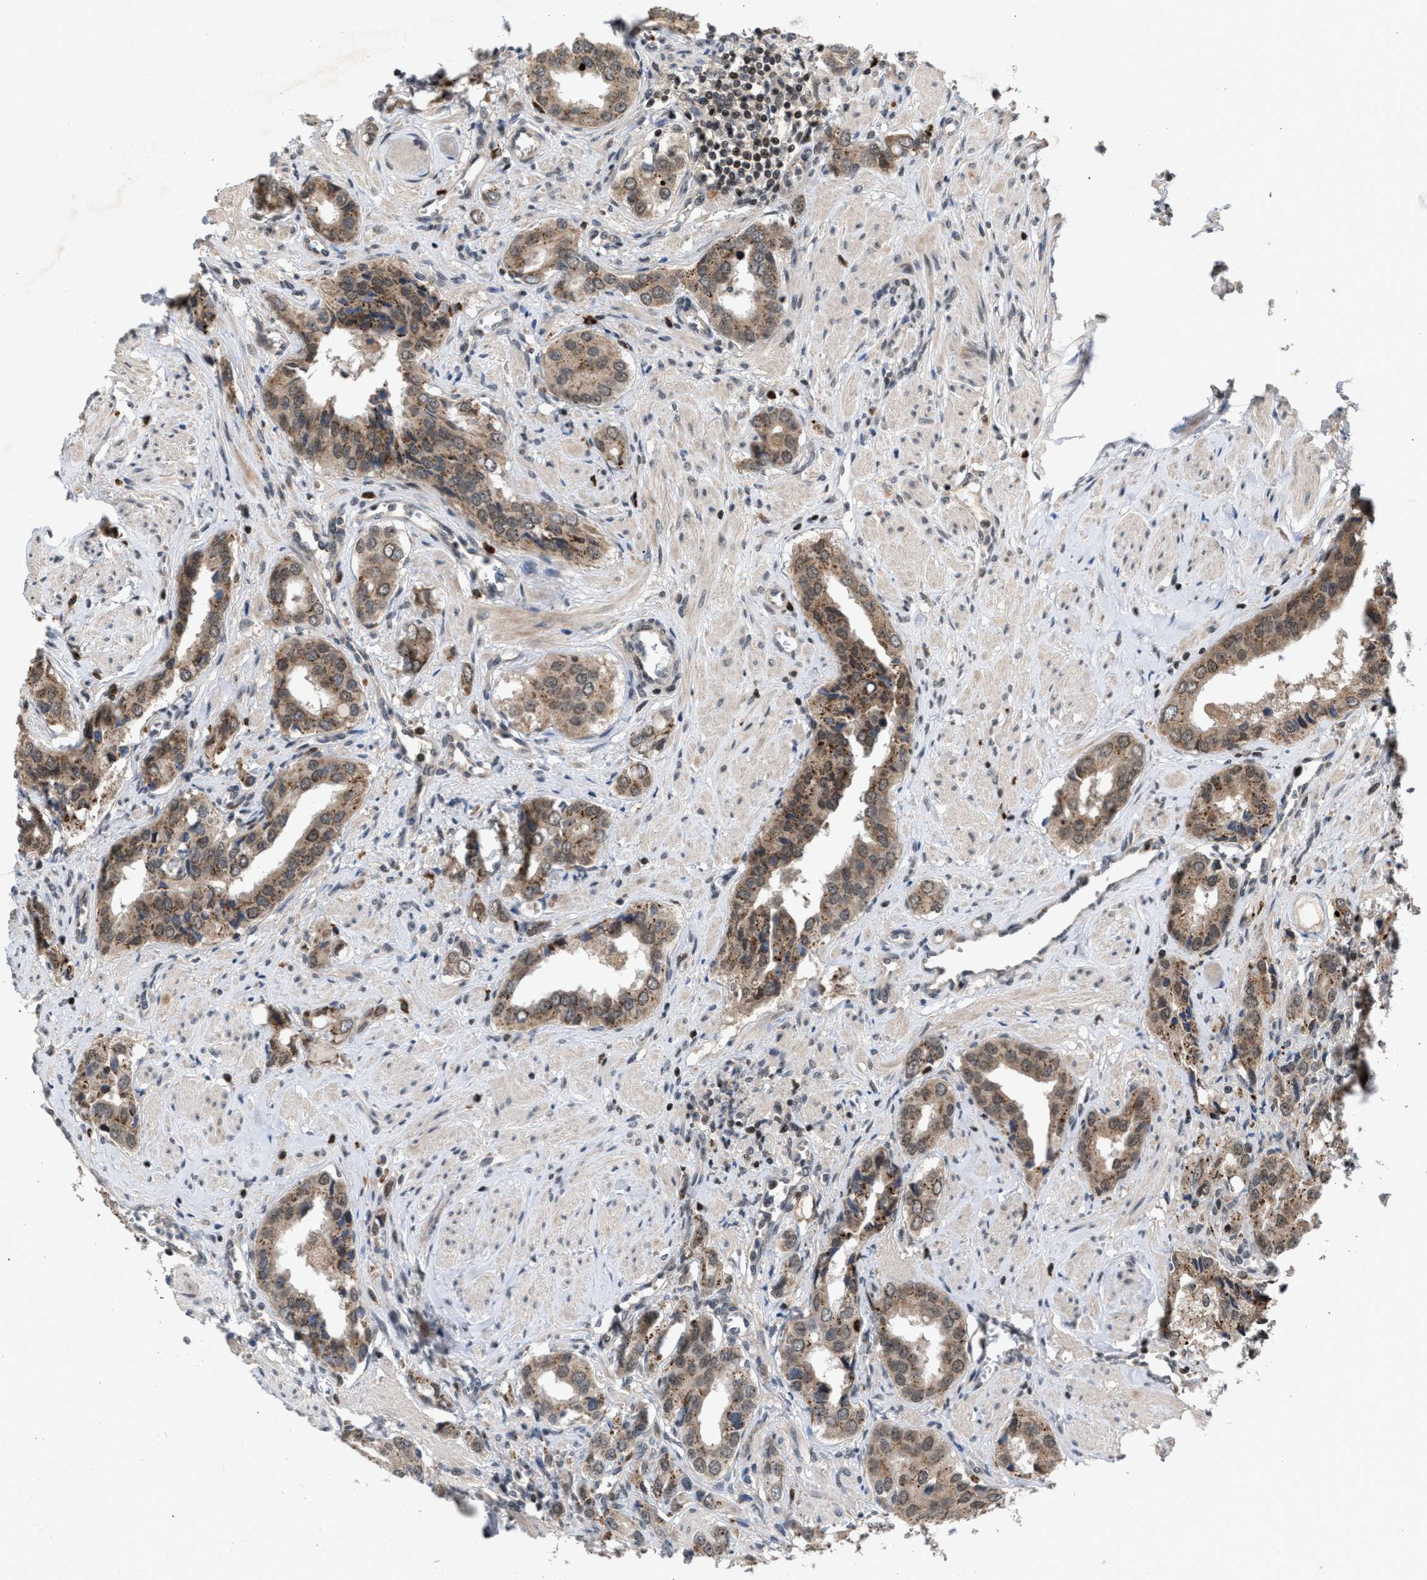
{"staining": {"intensity": "weak", "quantity": ">75%", "location": "cytoplasmic/membranous,nuclear"}, "tissue": "prostate cancer", "cell_type": "Tumor cells", "image_type": "cancer", "snomed": [{"axis": "morphology", "description": "Adenocarcinoma, High grade"}, {"axis": "topography", "description": "Prostate"}], "caption": "Protein staining of high-grade adenocarcinoma (prostate) tissue exhibits weak cytoplasmic/membranous and nuclear expression in approximately >75% of tumor cells.", "gene": "C9orf78", "patient": {"sex": "male", "age": 52}}